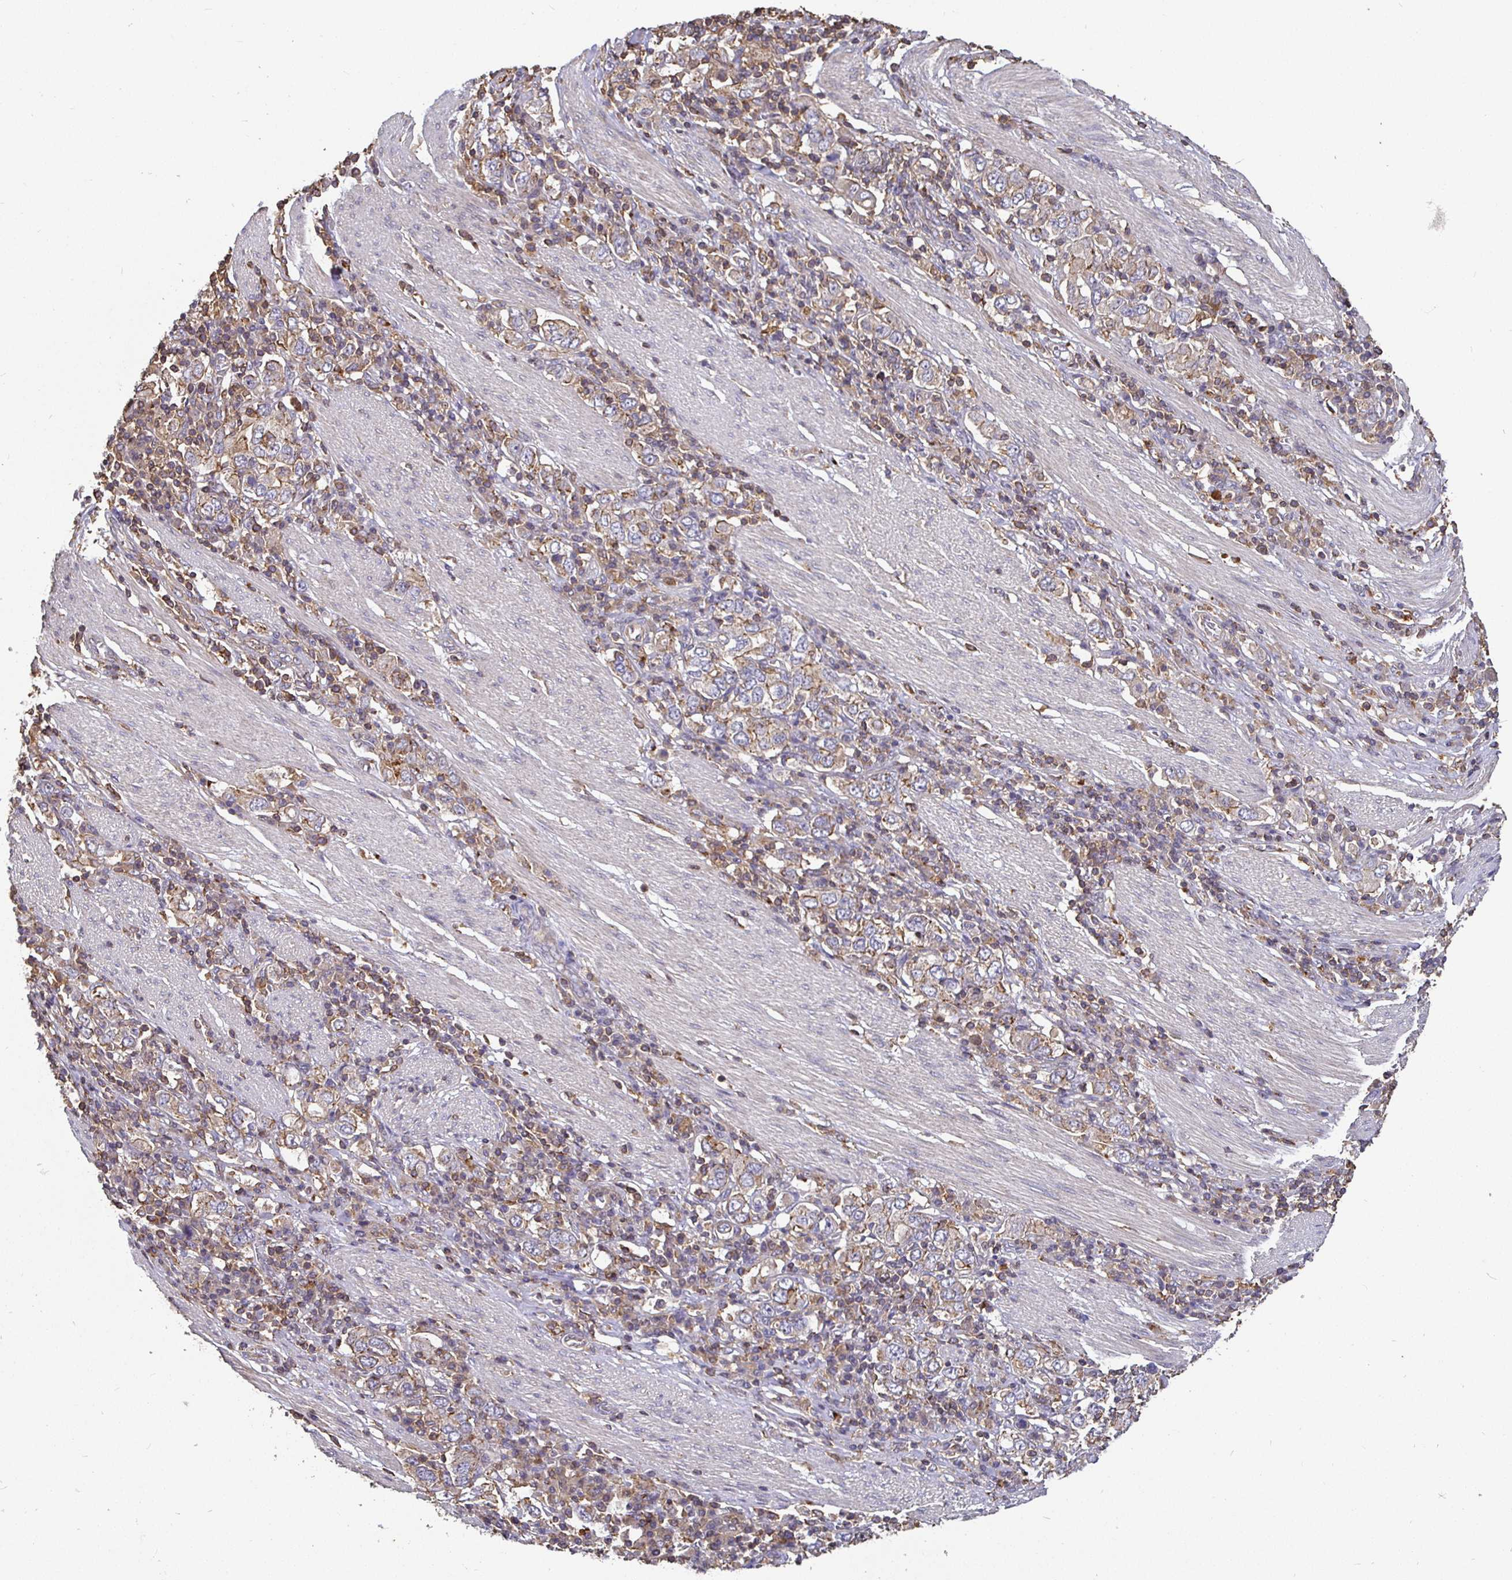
{"staining": {"intensity": "moderate", "quantity": ">75%", "location": "cytoplasmic/membranous"}, "tissue": "stomach cancer", "cell_type": "Tumor cells", "image_type": "cancer", "snomed": [{"axis": "morphology", "description": "Adenocarcinoma, NOS"}, {"axis": "topography", "description": "Stomach, upper"}, {"axis": "topography", "description": "Stomach"}], "caption": "An image of stomach cancer stained for a protein exhibits moderate cytoplasmic/membranous brown staining in tumor cells.", "gene": "C1QTNF7", "patient": {"sex": "male", "age": 62}}